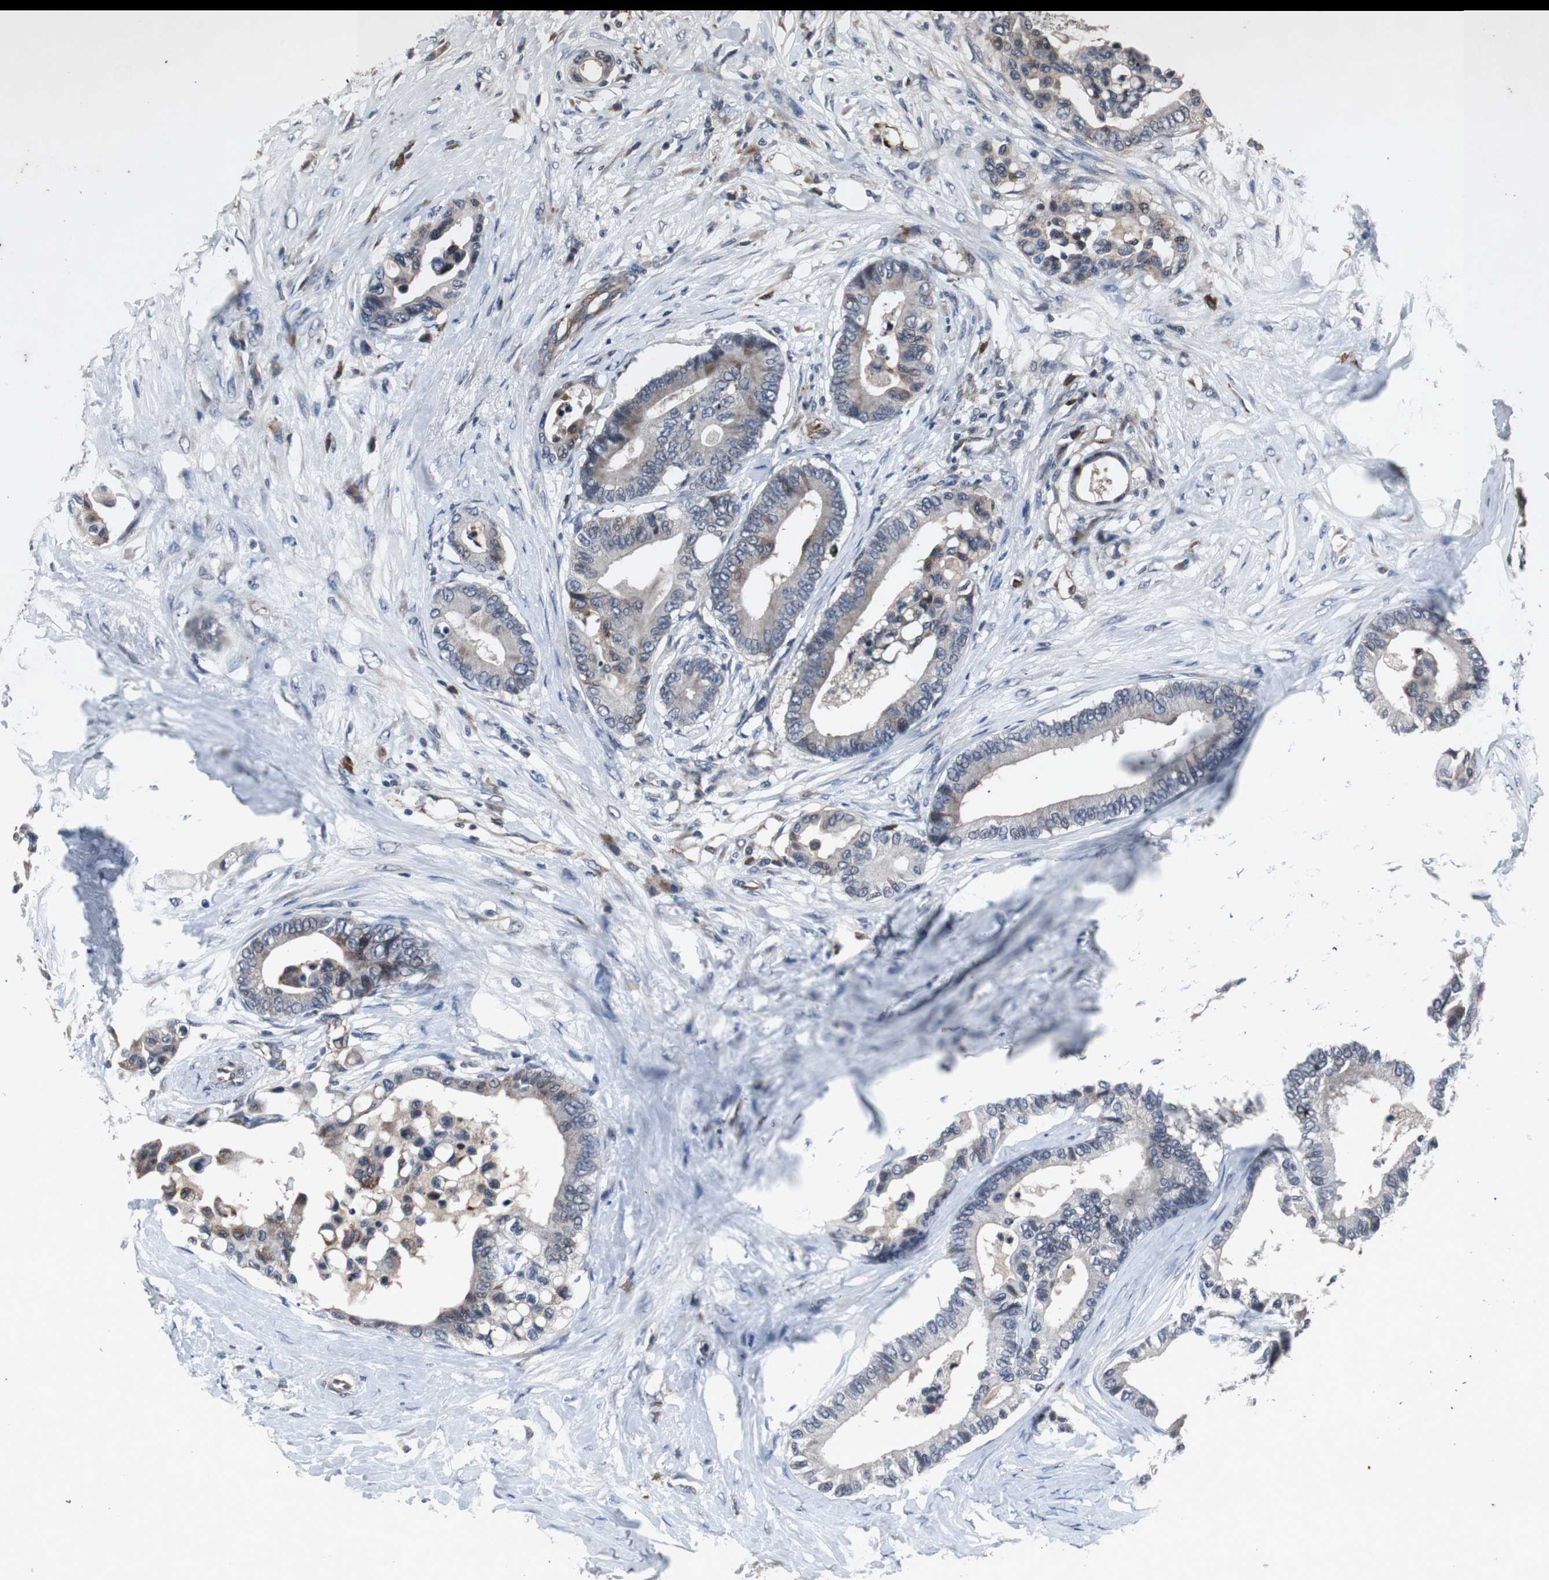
{"staining": {"intensity": "weak", "quantity": ">75%", "location": "cytoplasmic/membranous"}, "tissue": "colorectal cancer", "cell_type": "Tumor cells", "image_type": "cancer", "snomed": [{"axis": "morphology", "description": "Normal tissue, NOS"}, {"axis": "morphology", "description": "Adenocarcinoma, NOS"}, {"axis": "topography", "description": "Colon"}], "caption": "About >75% of tumor cells in adenocarcinoma (colorectal) exhibit weak cytoplasmic/membranous protein expression as visualized by brown immunohistochemical staining.", "gene": "CRADD", "patient": {"sex": "male", "age": 82}}